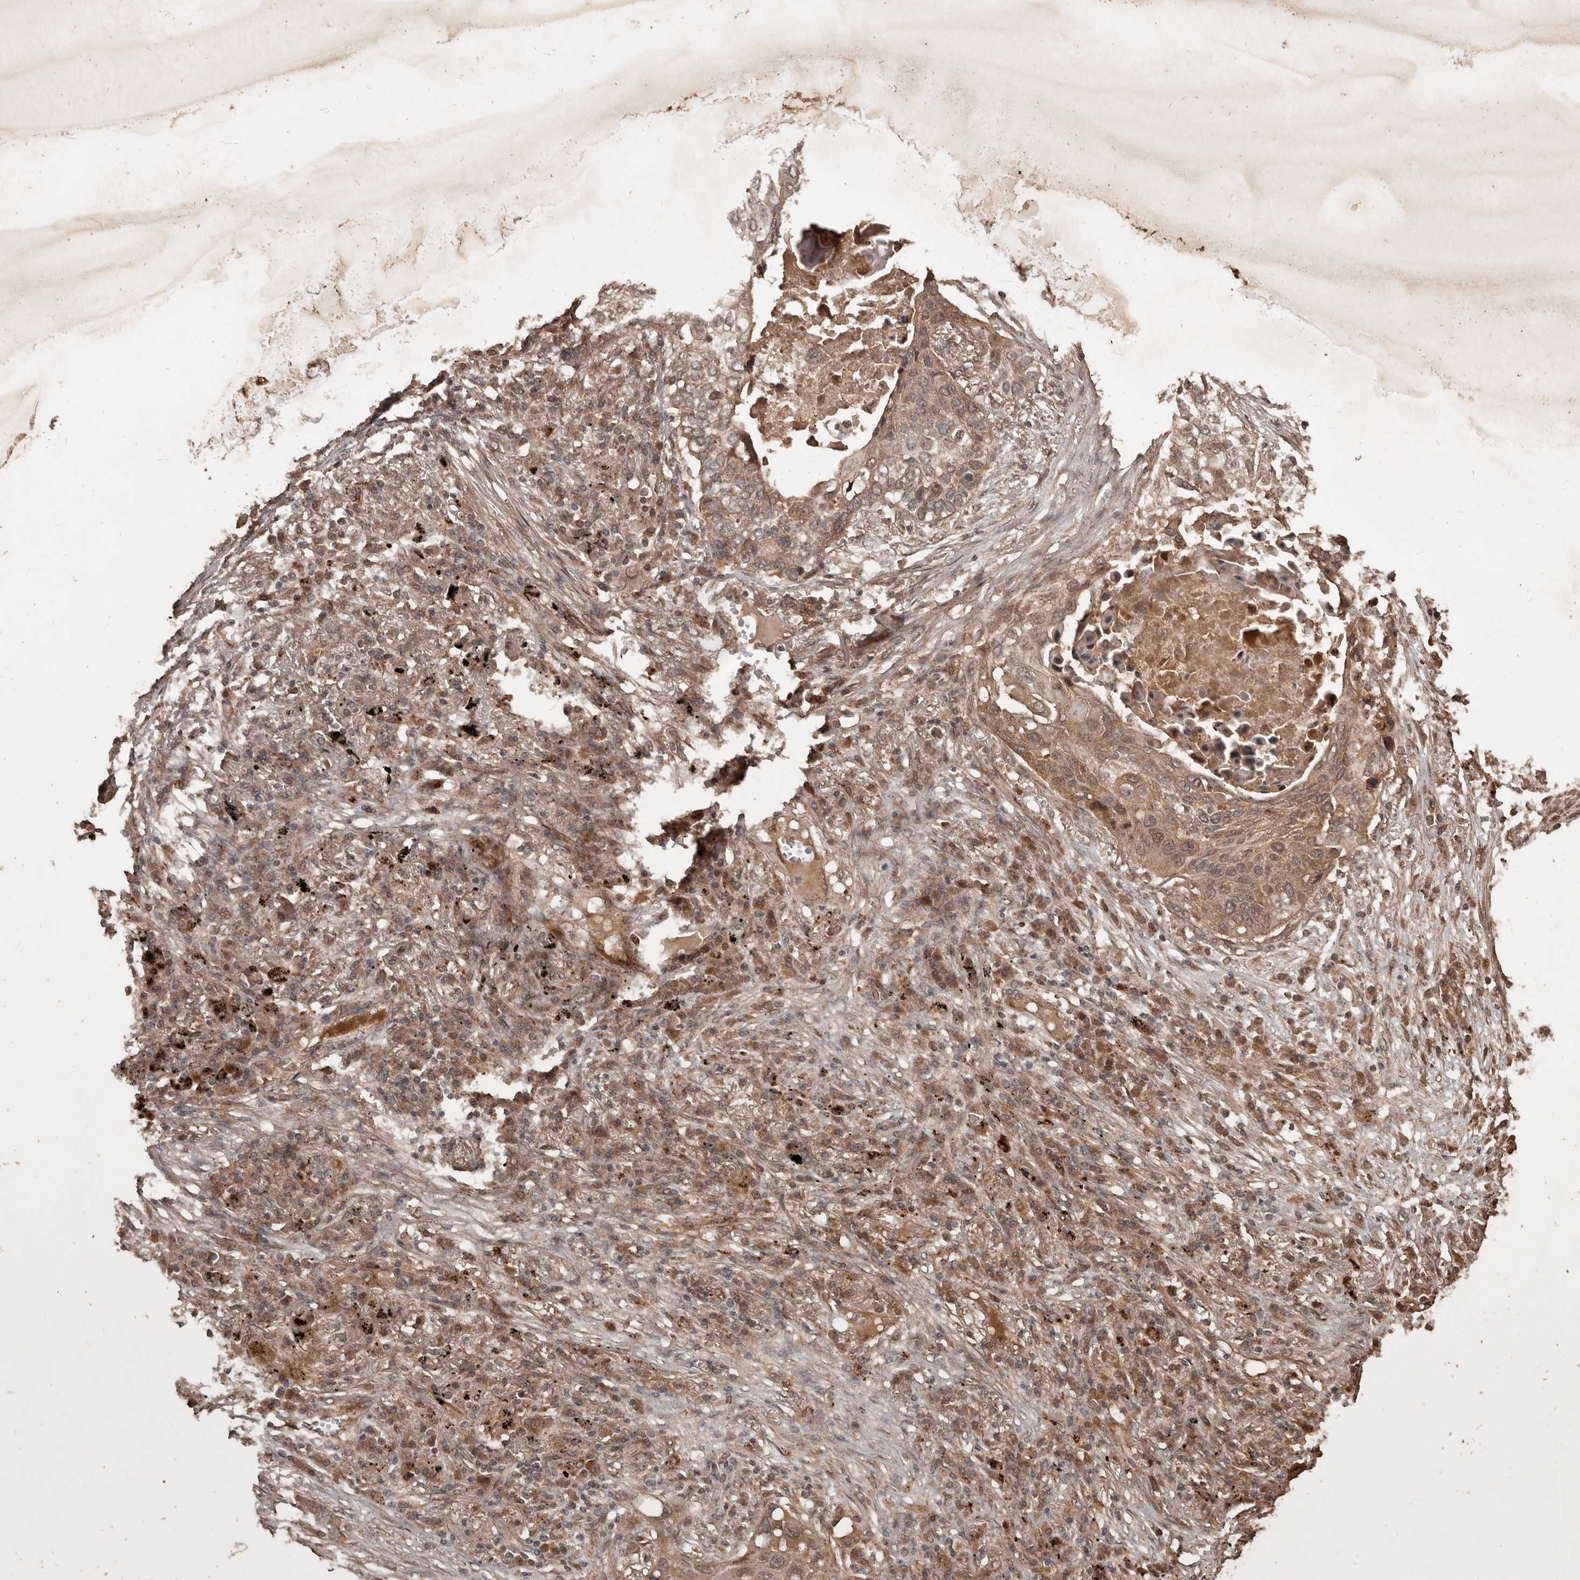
{"staining": {"intensity": "moderate", "quantity": ">75%", "location": "cytoplasmic/membranous,nuclear"}, "tissue": "lung cancer", "cell_type": "Tumor cells", "image_type": "cancer", "snomed": [{"axis": "morphology", "description": "Squamous cell carcinoma, NOS"}, {"axis": "topography", "description": "Lung"}], "caption": "An immunohistochemistry (IHC) micrograph of tumor tissue is shown. Protein staining in brown labels moderate cytoplasmic/membranous and nuclear positivity in lung cancer within tumor cells. The staining was performed using DAB (3,3'-diaminobenzidine), with brown indicating positive protein expression. Nuclei are stained blue with hematoxylin.", "gene": "NUP43", "patient": {"sex": "female", "age": 63}}